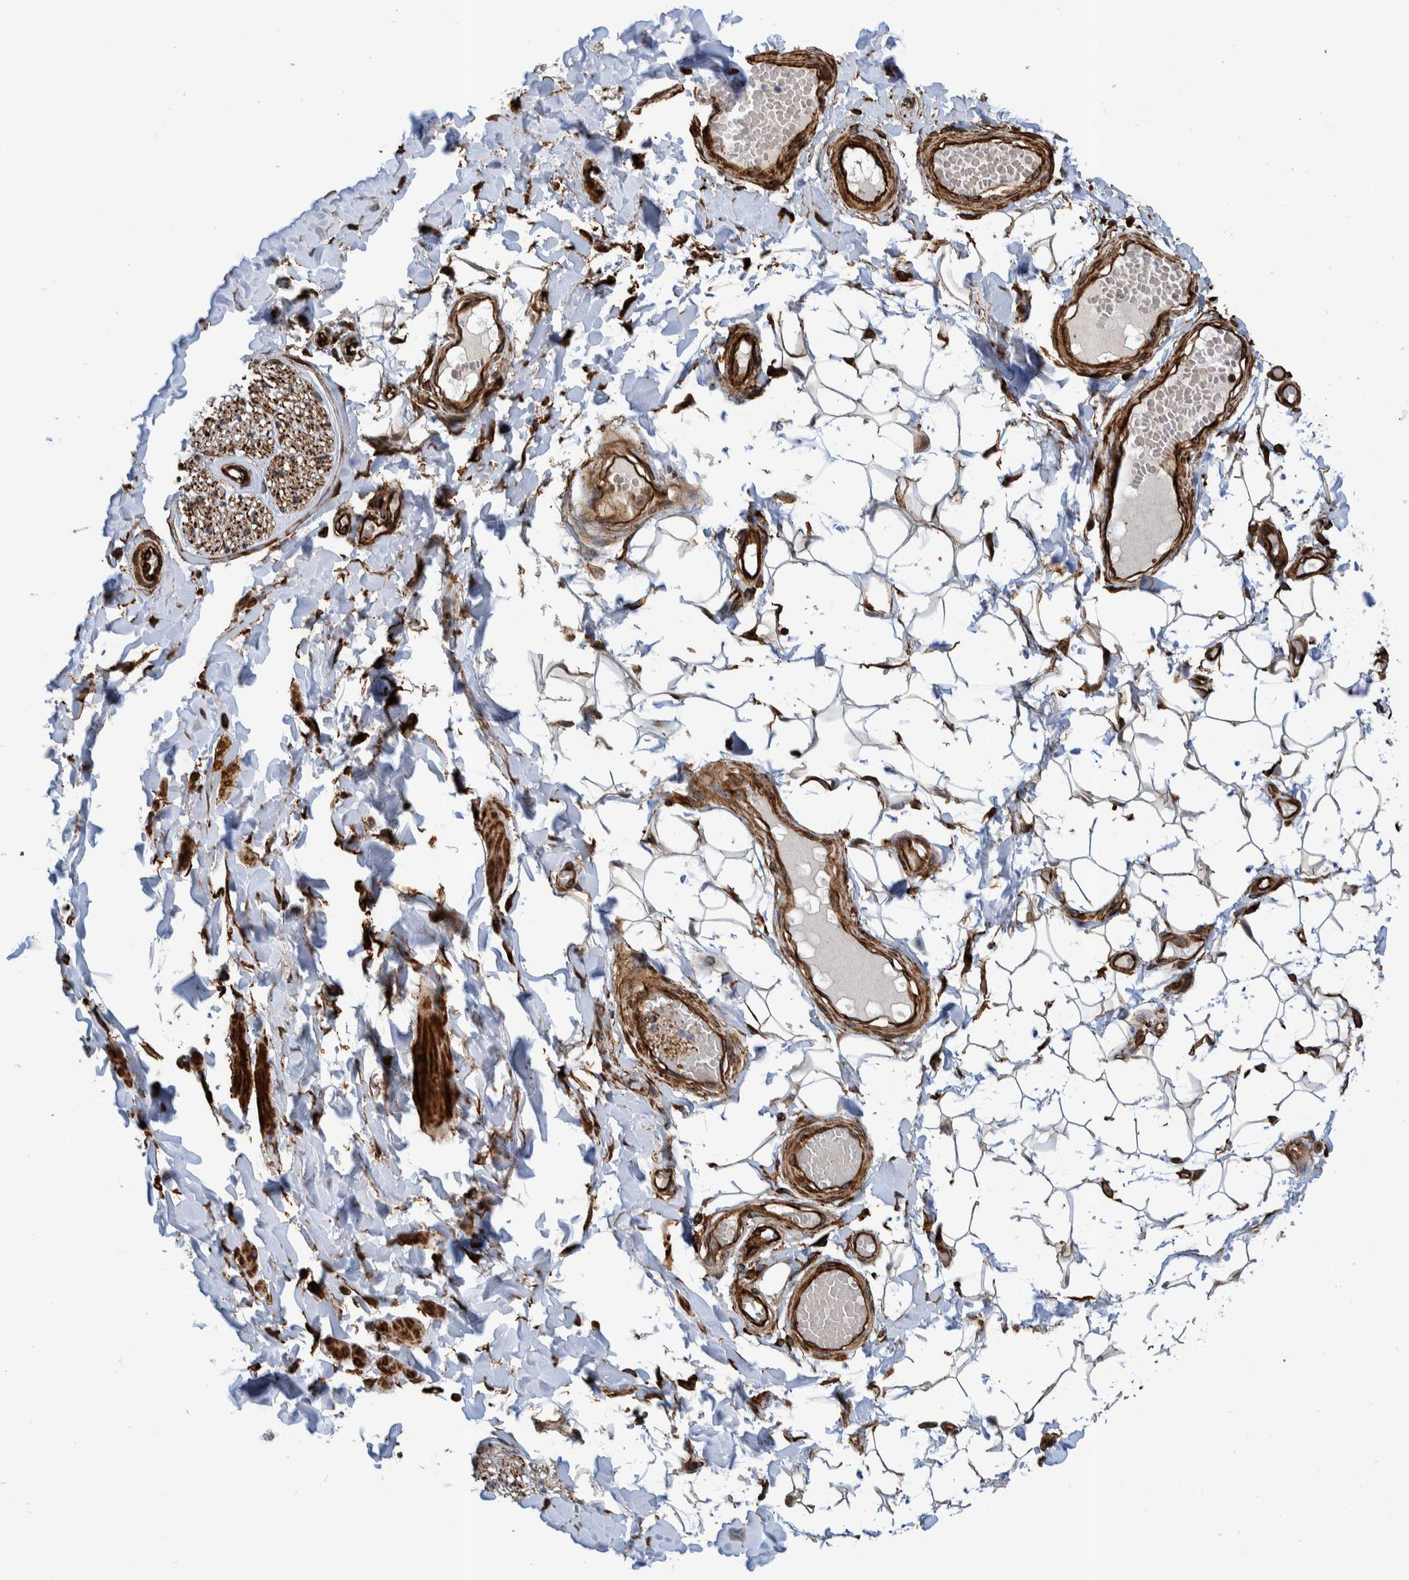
{"staining": {"intensity": "moderate", "quantity": ">75%", "location": "cytoplasmic/membranous"}, "tissue": "adipose tissue", "cell_type": "Adipocytes", "image_type": "normal", "snomed": [{"axis": "morphology", "description": "Normal tissue, NOS"}, {"axis": "topography", "description": "Adipose tissue"}, {"axis": "topography", "description": "Vascular tissue"}, {"axis": "topography", "description": "Peripheral nerve tissue"}], "caption": "DAB (3,3'-diaminobenzidine) immunohistochemical staining of unremarkable adipose tissue shows moderate cytoplasmic/membranous protein staining in approximately >75% of adipocytes.", "gene": "CCDC57", "patient": {"sex": "male", "age": 25}}